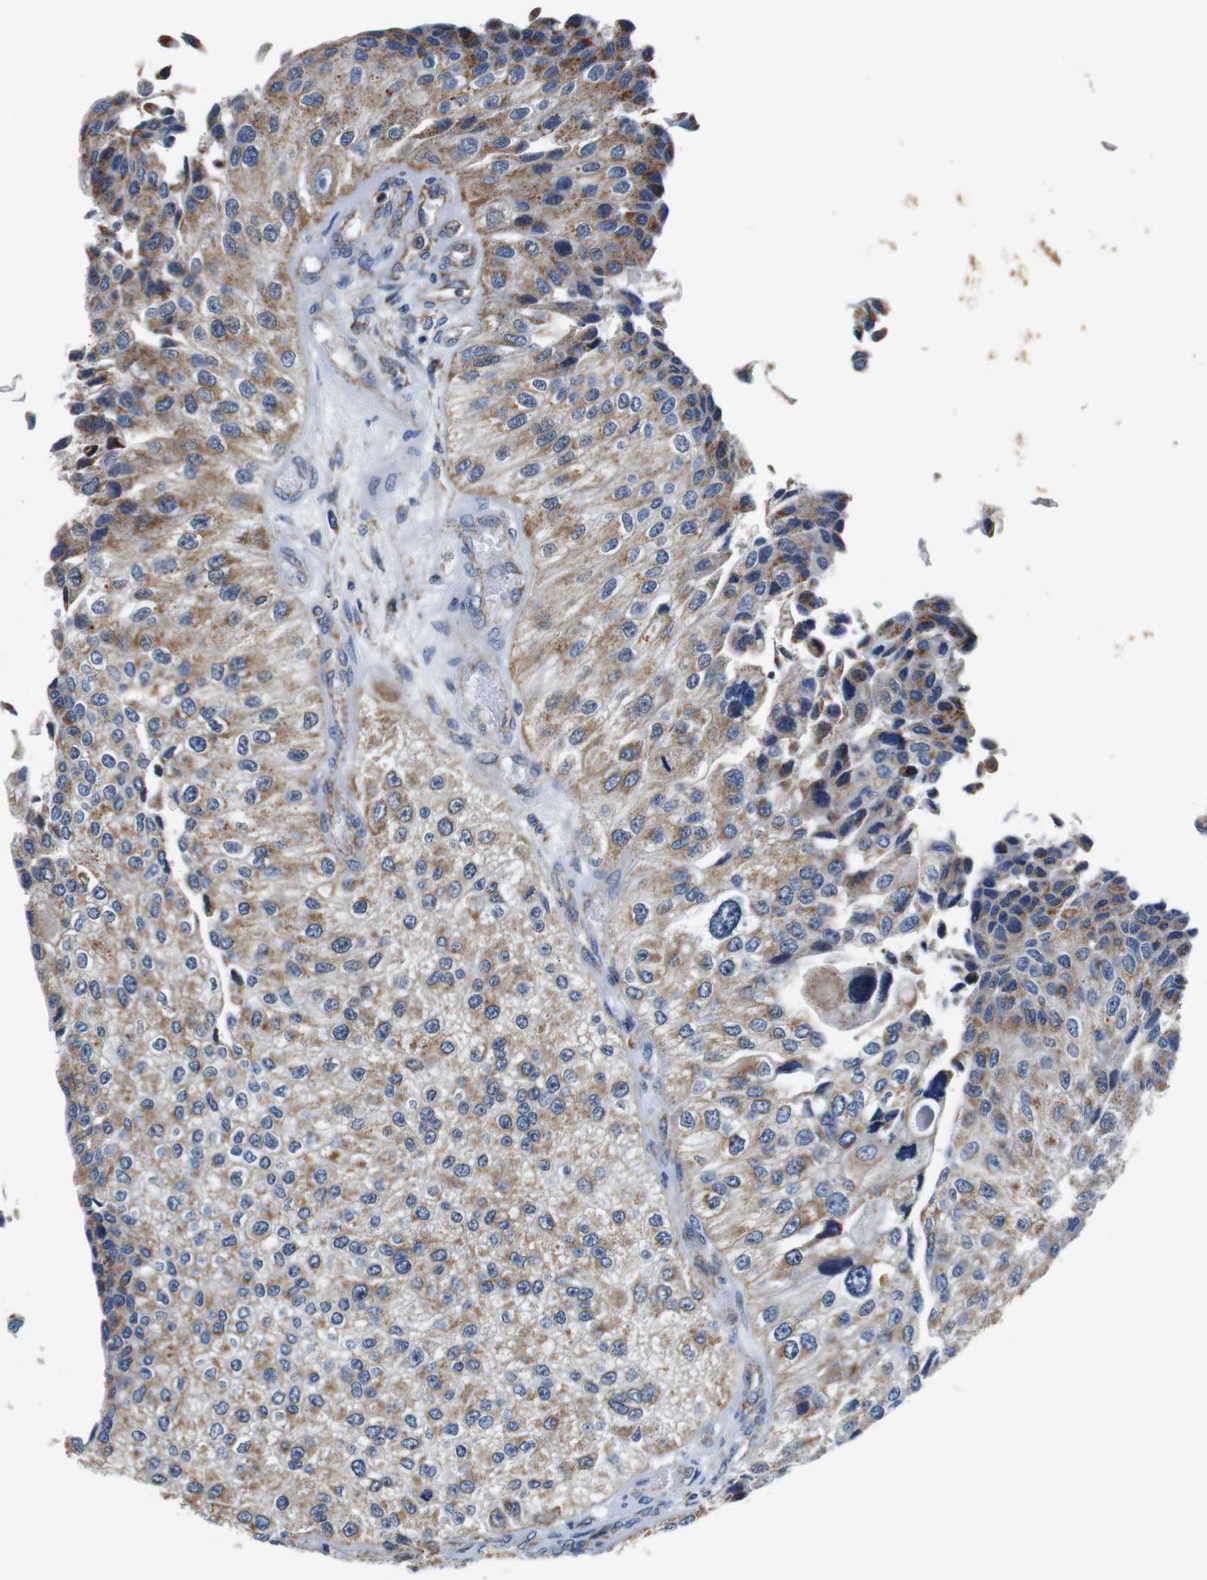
{"staining": {"intensity": "weak", "quantity": ">75%", "location": "cytoplasmic/membranous"}, "tissue": "urothelial cancer", "cell_type": "Tumor cells", "image_type": "cancer", "snomed": [{"axis": "morphology", "description": "Urothelial carcinoma, High grade"}, {"axis": "topography", "description": "Kidney"}, {"axis": "topography", "description": "Urinary bladder"}], "caption": "Brown immunohistochemical staining in human urothelial cancer demonstrates weak cytoplasmic/membranous expression in about >75% of tumor cells.", "gene": "LRP4", "patient": {"sex": "male", "age": 77}}